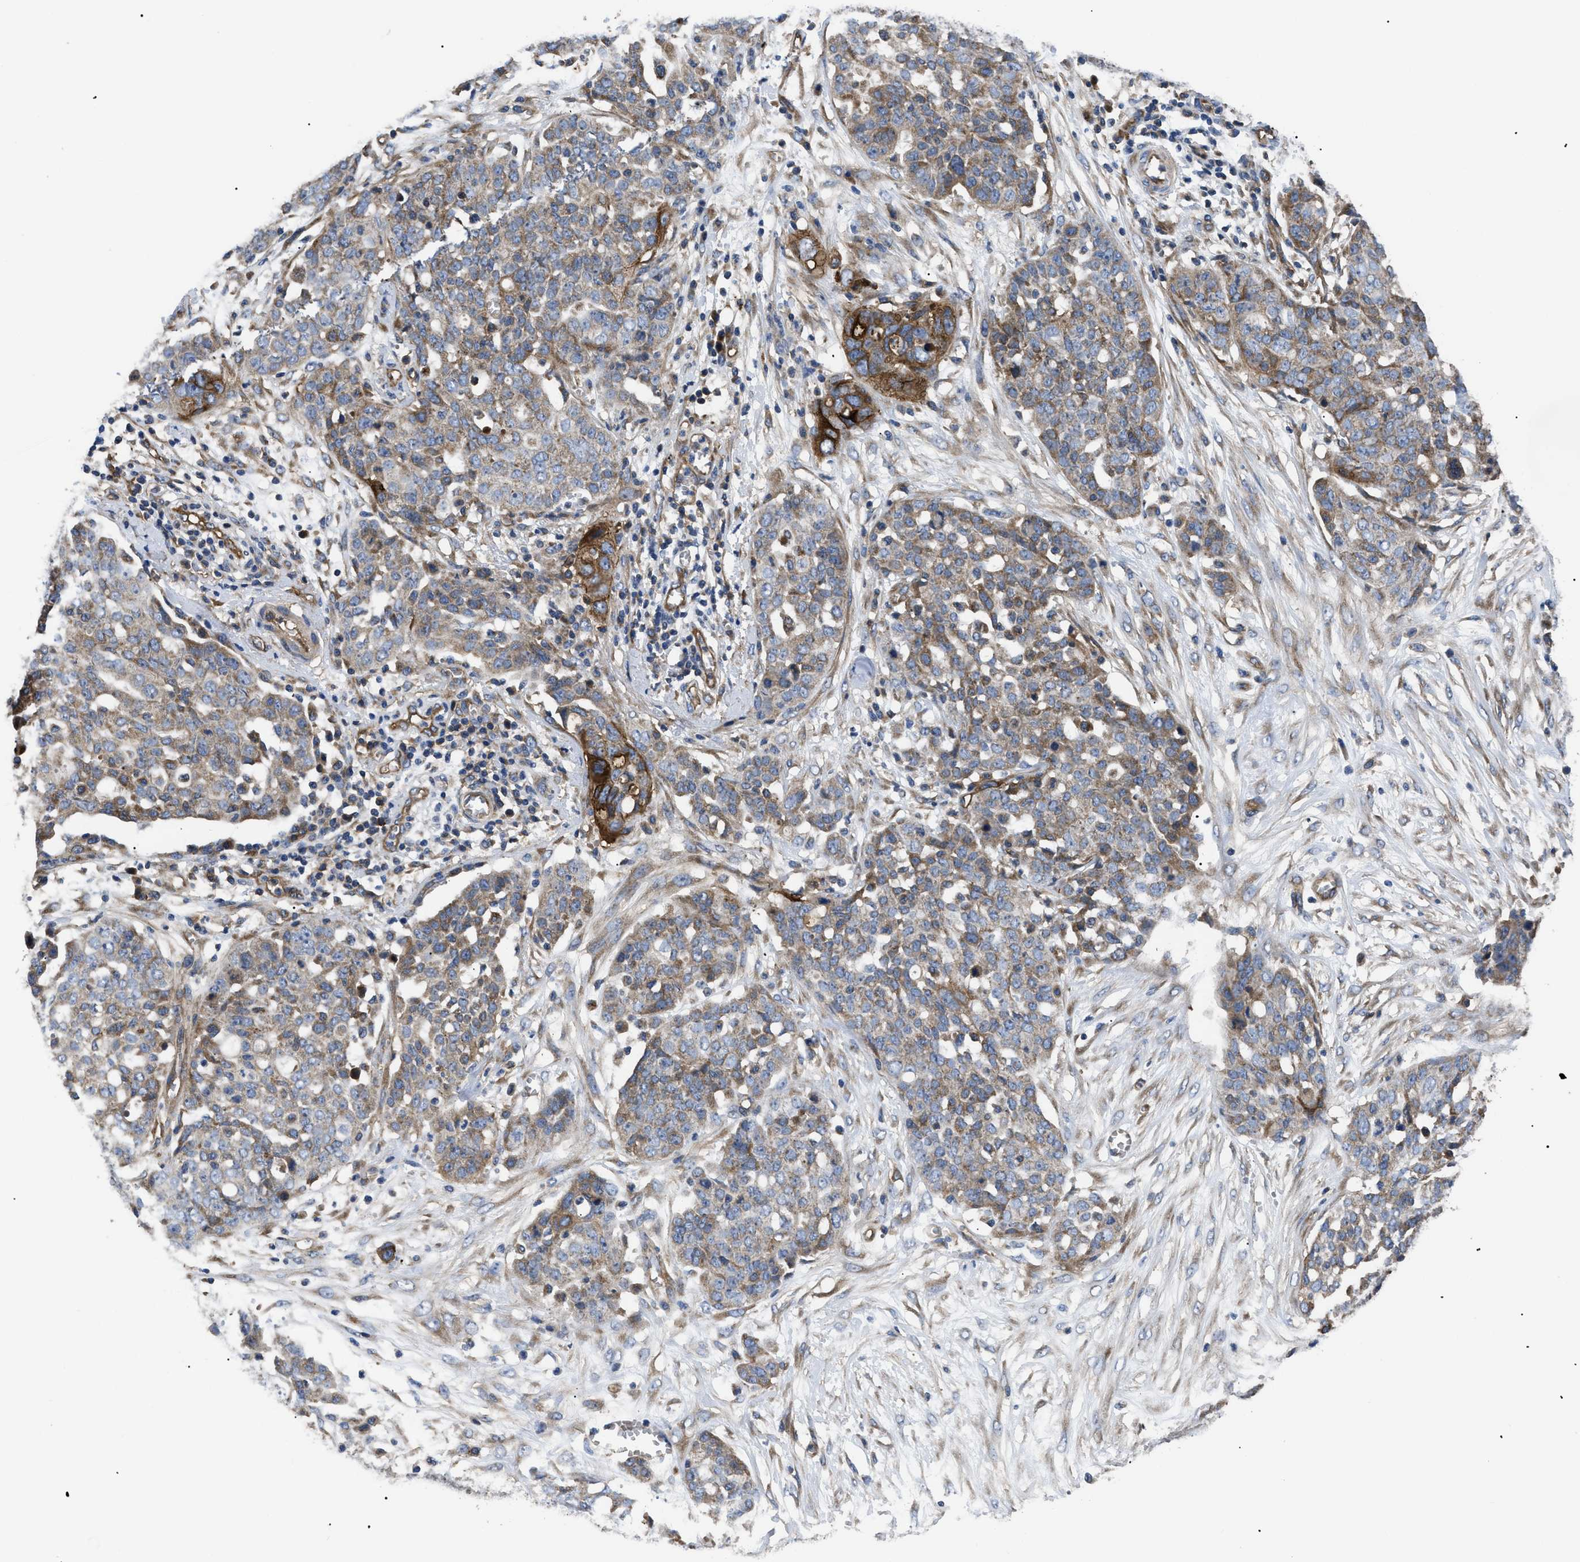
{"staining": {"intensity": "weak", "quantity": "25%-75%", "location": "cytoplasmic/membranous"}, "tissue": "ovarian cancer", "cell_type": "Tumor cells", "image_type": "cancer", "snomed": [{"axis": "morphology", "description": "Cystadenocarcinoma, serous, NOS"}, {"axis": "topography", "description": "Soft tissue"}, {"axis": "topography", "description": "Ovary"}], "caption": "Immunohistochemical staining of serous cystadenocarcinoma (ovarian) displays low levels of weak cytoplasmic/membranous protein staining in about 25%-75% of tumor cells.", "gene": "NT5E", "patient": {"sex": "female", "age": 57}}